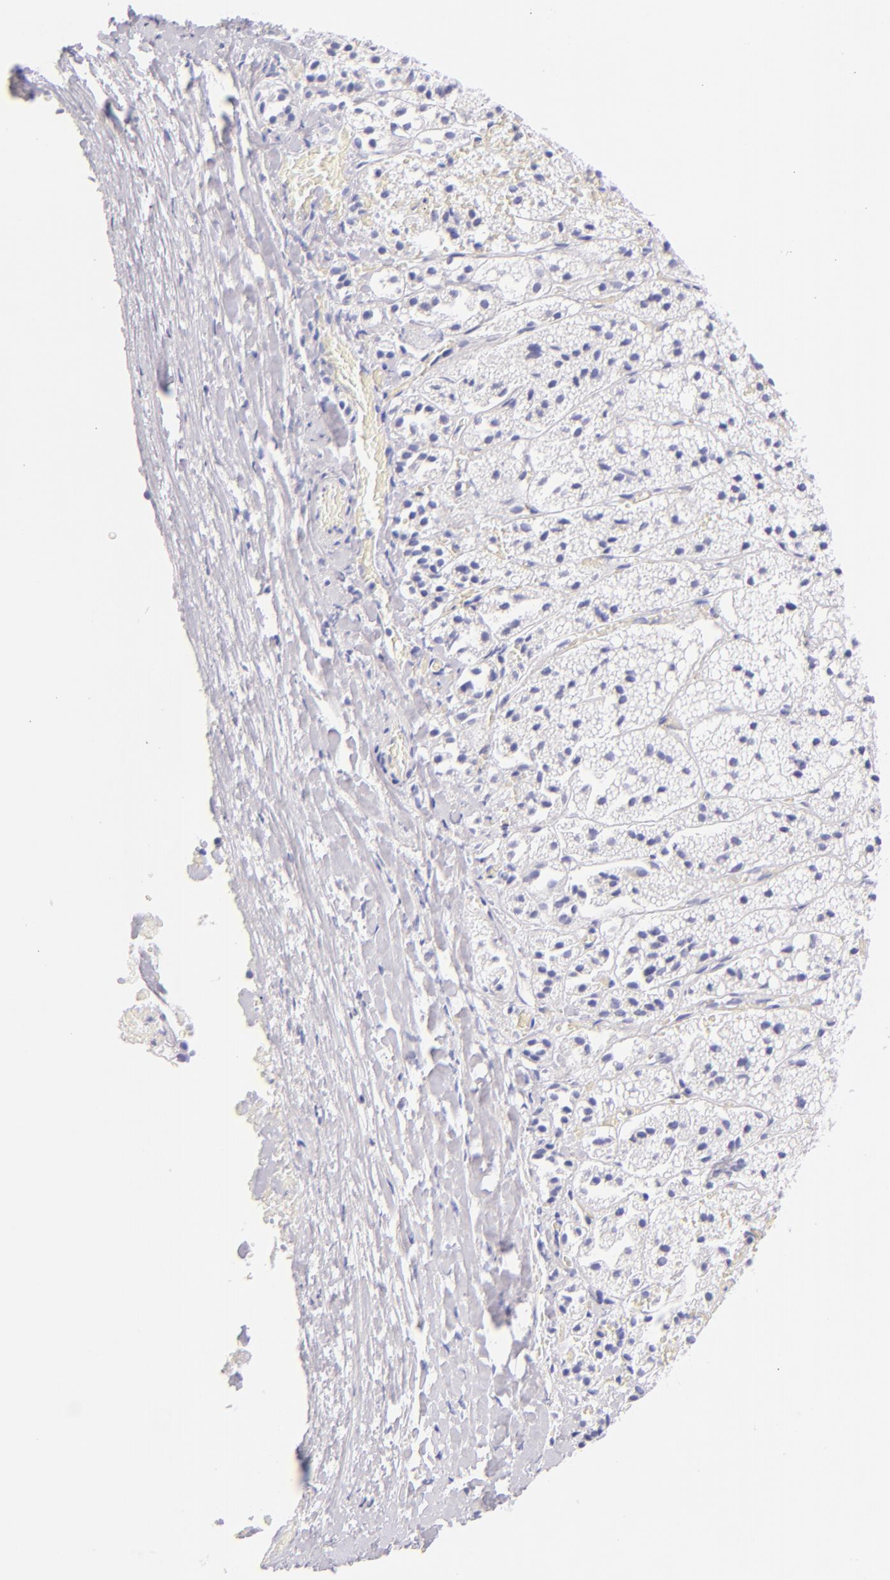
{"staining": {"intensity": "negative", "quantity": "none", "location": "none"}, "tissue": "adrenal gland", "cell_type": "Glandular cells", "image_type": "normal", "snomed": [{"axis": "morphology", "description": "Normal tissue, NOS"}, {"axis": "topography", "description": "Adrenal gland"}], "caption": "High magnification brightfield microscopy of benign adrenal gland stained with DAB (brown) and counterstained with hematoxylin (blue): glandular cells show no significant positivity. (Immunohistochemistry (ihc), brightfield microscopy, high magnification).", "gene": "SDC1", "patient": {"sex": "female", "age": 44}}